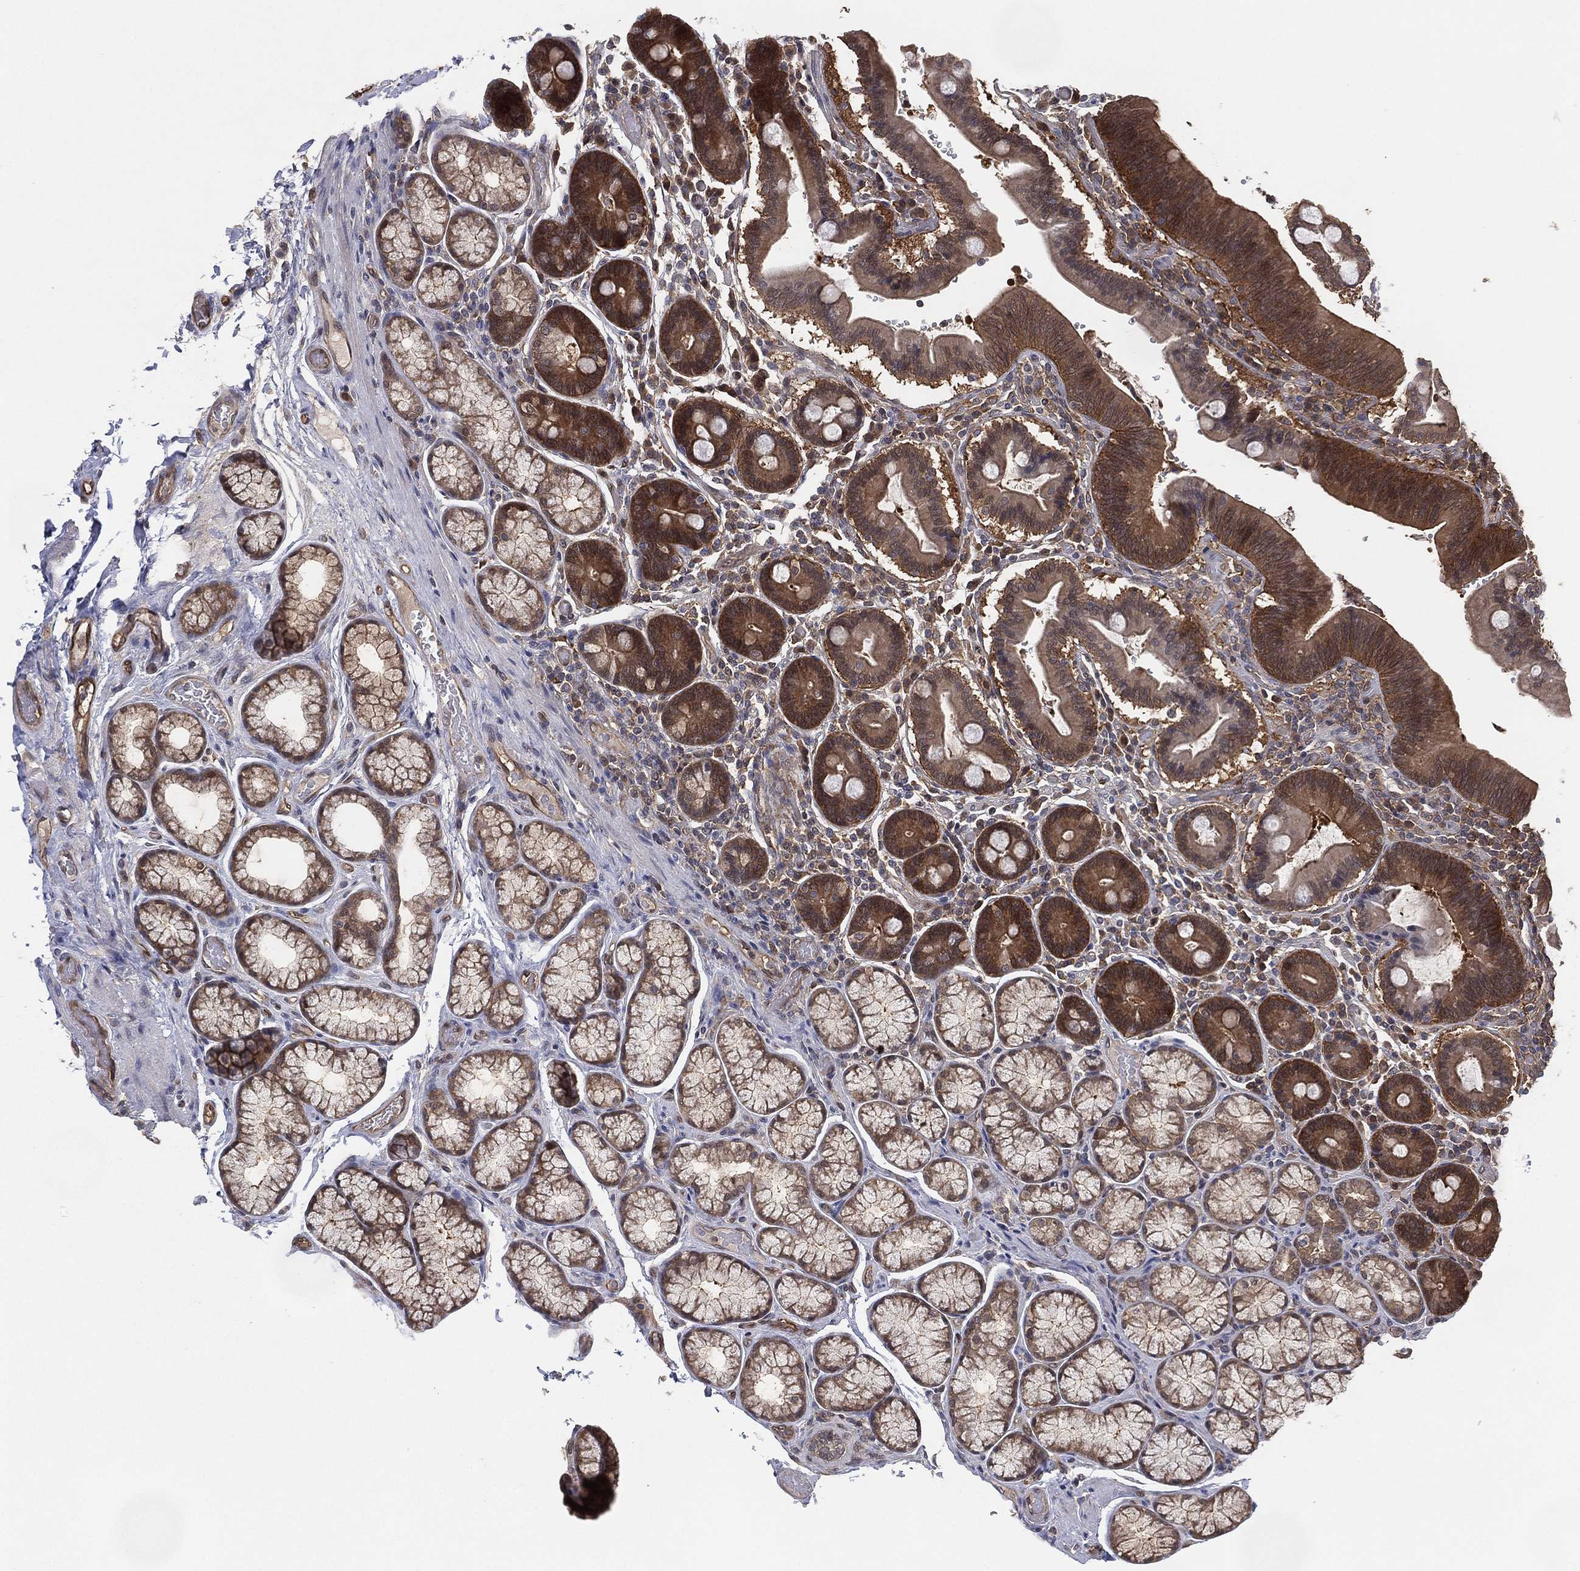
{"staining": {"intensity": "moderate", "quantity": "25%-75%", "location": "cytoplasmic/membranous"}, "tissue": "duodenum", "cell_type": "Glandular cells", "image_type": "normal", "snomed": [{"axis": "morphology", "description": "Normal tissue, NOS"}, {"axis": "topography", "description": "Duodenum"}], "caption": "Duodenum stained with a protein marker reveals moderate staining in glandular cells.", "gene": "PSMG4", "patient": {"sex": "female", "age": 62}}